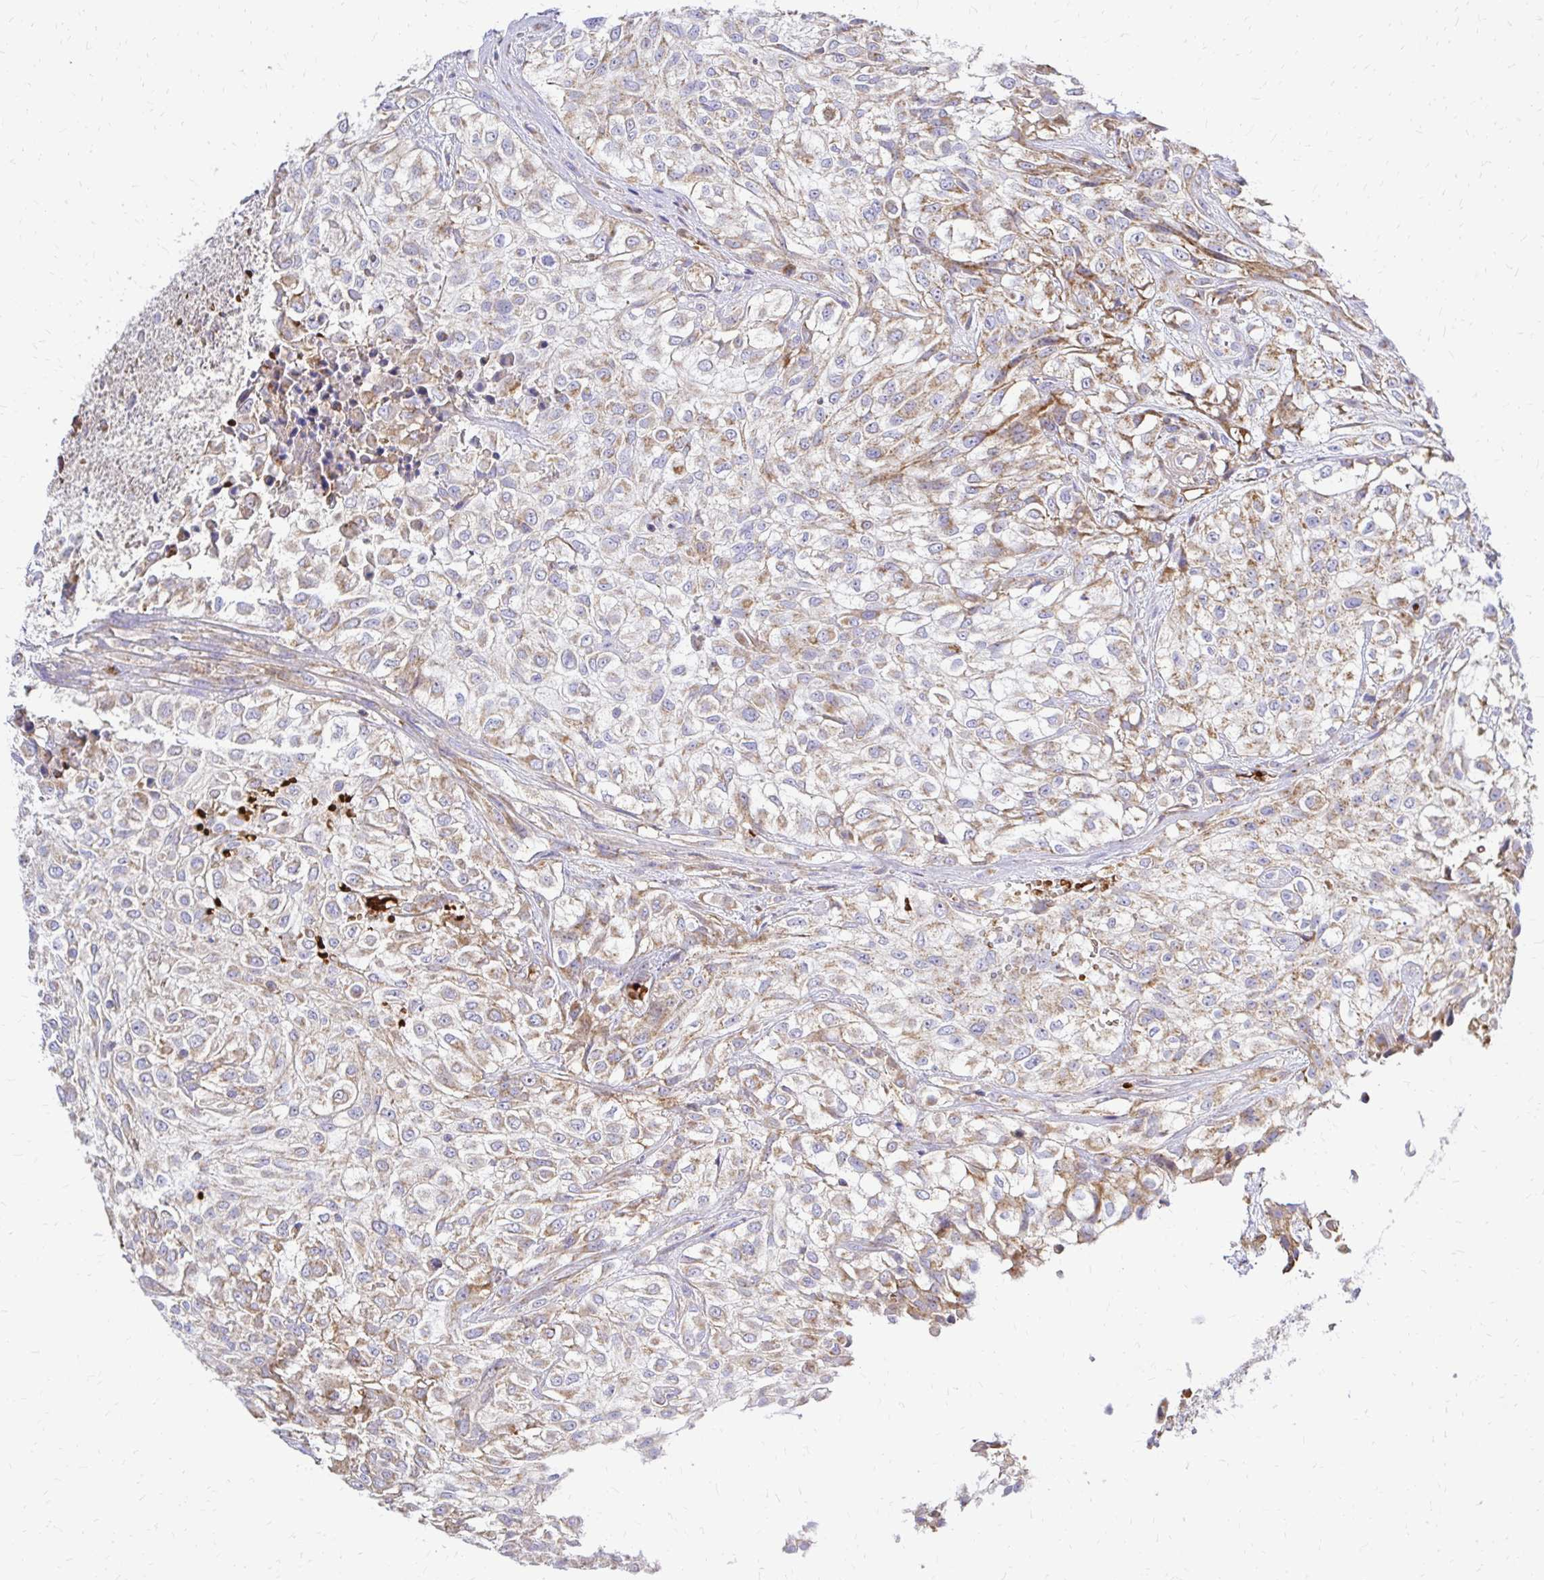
{"staining": {"intensity": "moderate", "quantity": "25%-75%", "location": "cytoplasmic/membranous"}, "tissue": "urothelial cancer", "cell_type": "Tumor cells", "image_type": "cancer", "snomed": [{"axis": "morphology", "description": "Urothelial carcinoma, High grade"}, {"axis": "topography", "description": "Urinary bladder"}], "caption": "This is an image of IHC staining of urothelial cancer, which shows moderate positivity in the cytoplasmic/membranous of tumor cells.", "gene": "MRPL13", "patient": {"sex": "male", "age": 56}}